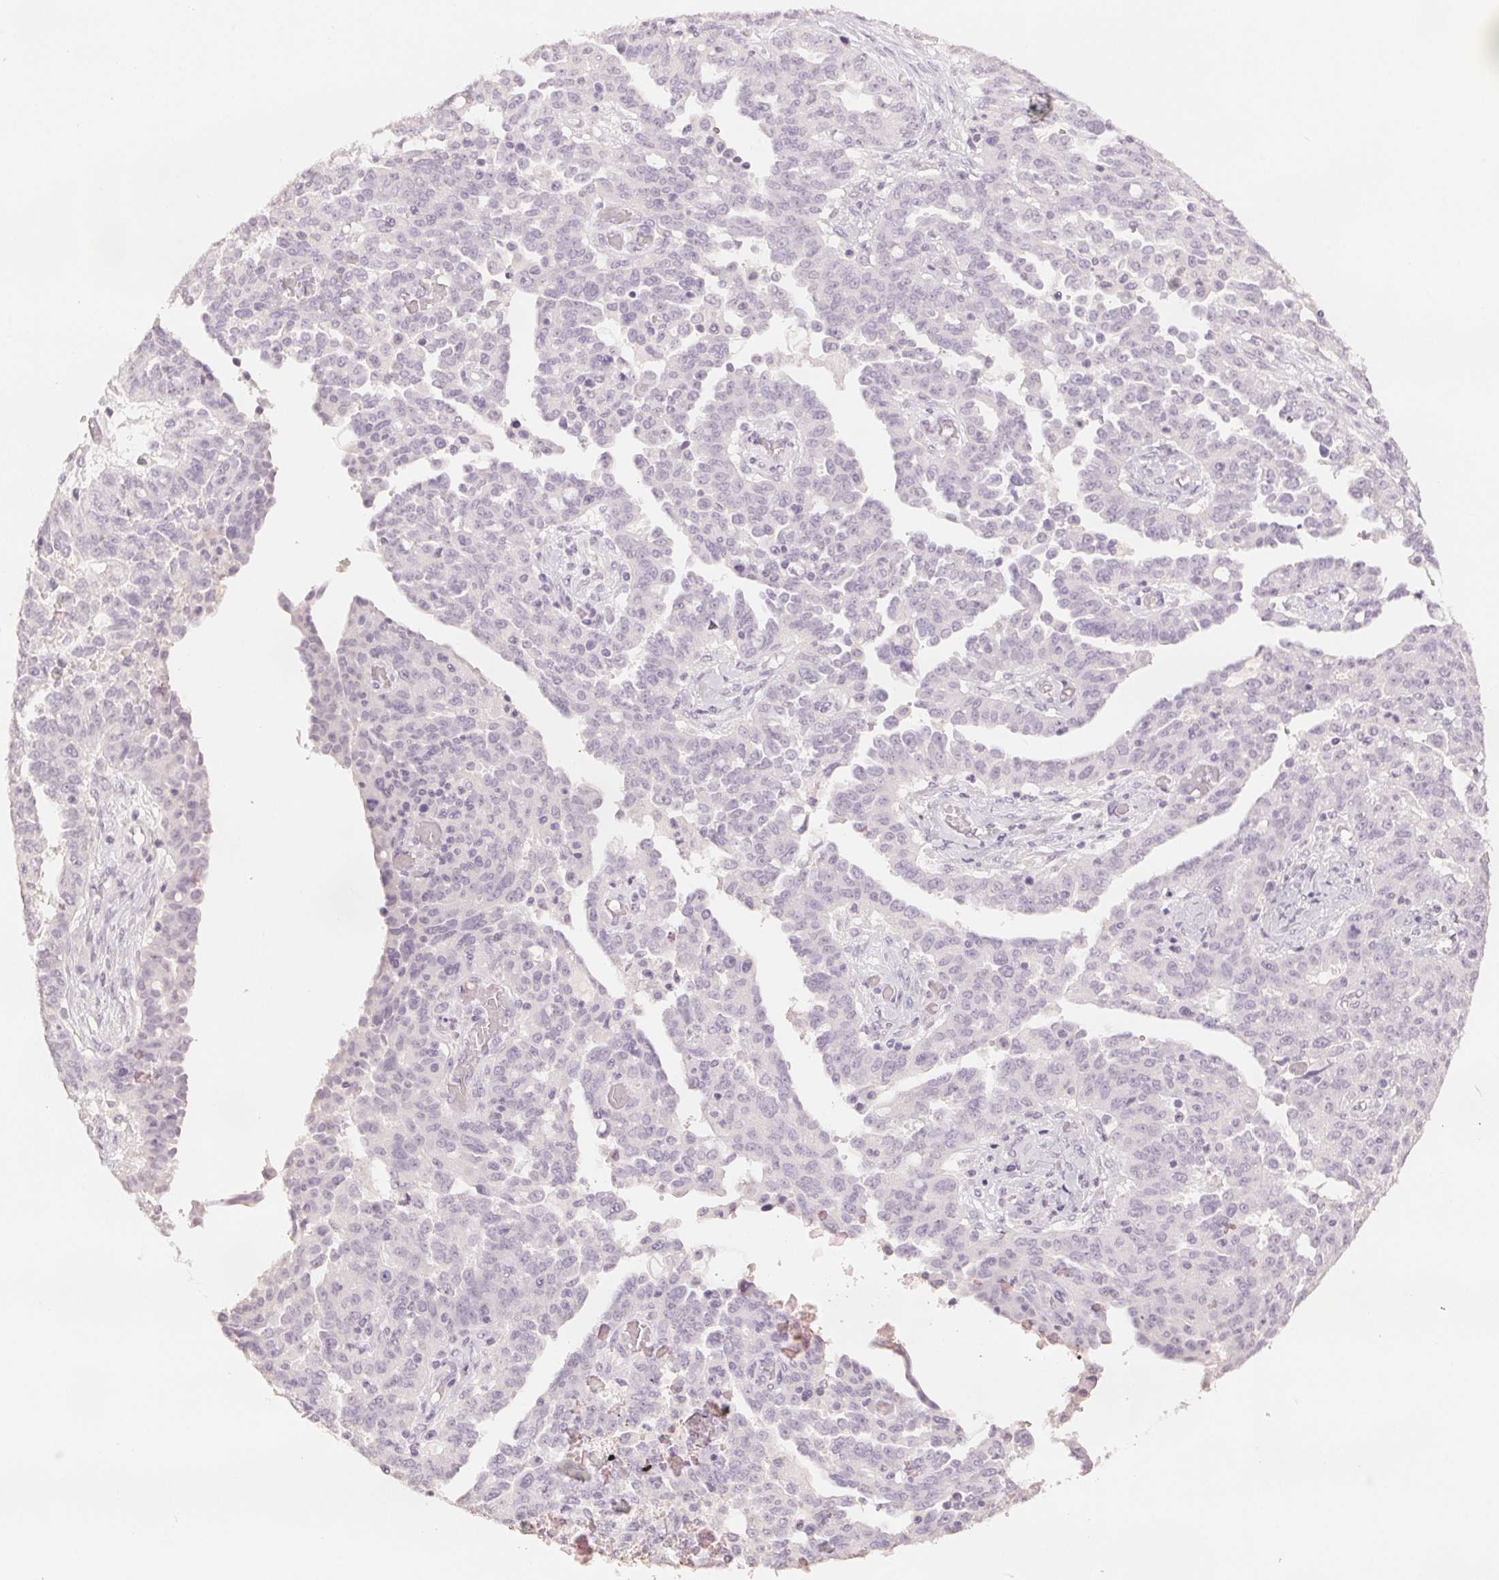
{"staining": {"intensity": "negative", "quantity": "none", "location": "none"}, "tissue": "ovarian cancer", "cell_type": "Tumor cells", "image_type": "cancer", "snomed": [{"axis": "morphology", "description": "Cystadenocarcinoma, serous, NOS"}, {"axis": "topography", "description": "Ovary"}], "caption": "Protein analysis of ovarian serous cystadenocarcinoma exhibits no significant staining in tumor cells.", "gene": "SCGN", "patient": {"sex": "female", "age": 67}}